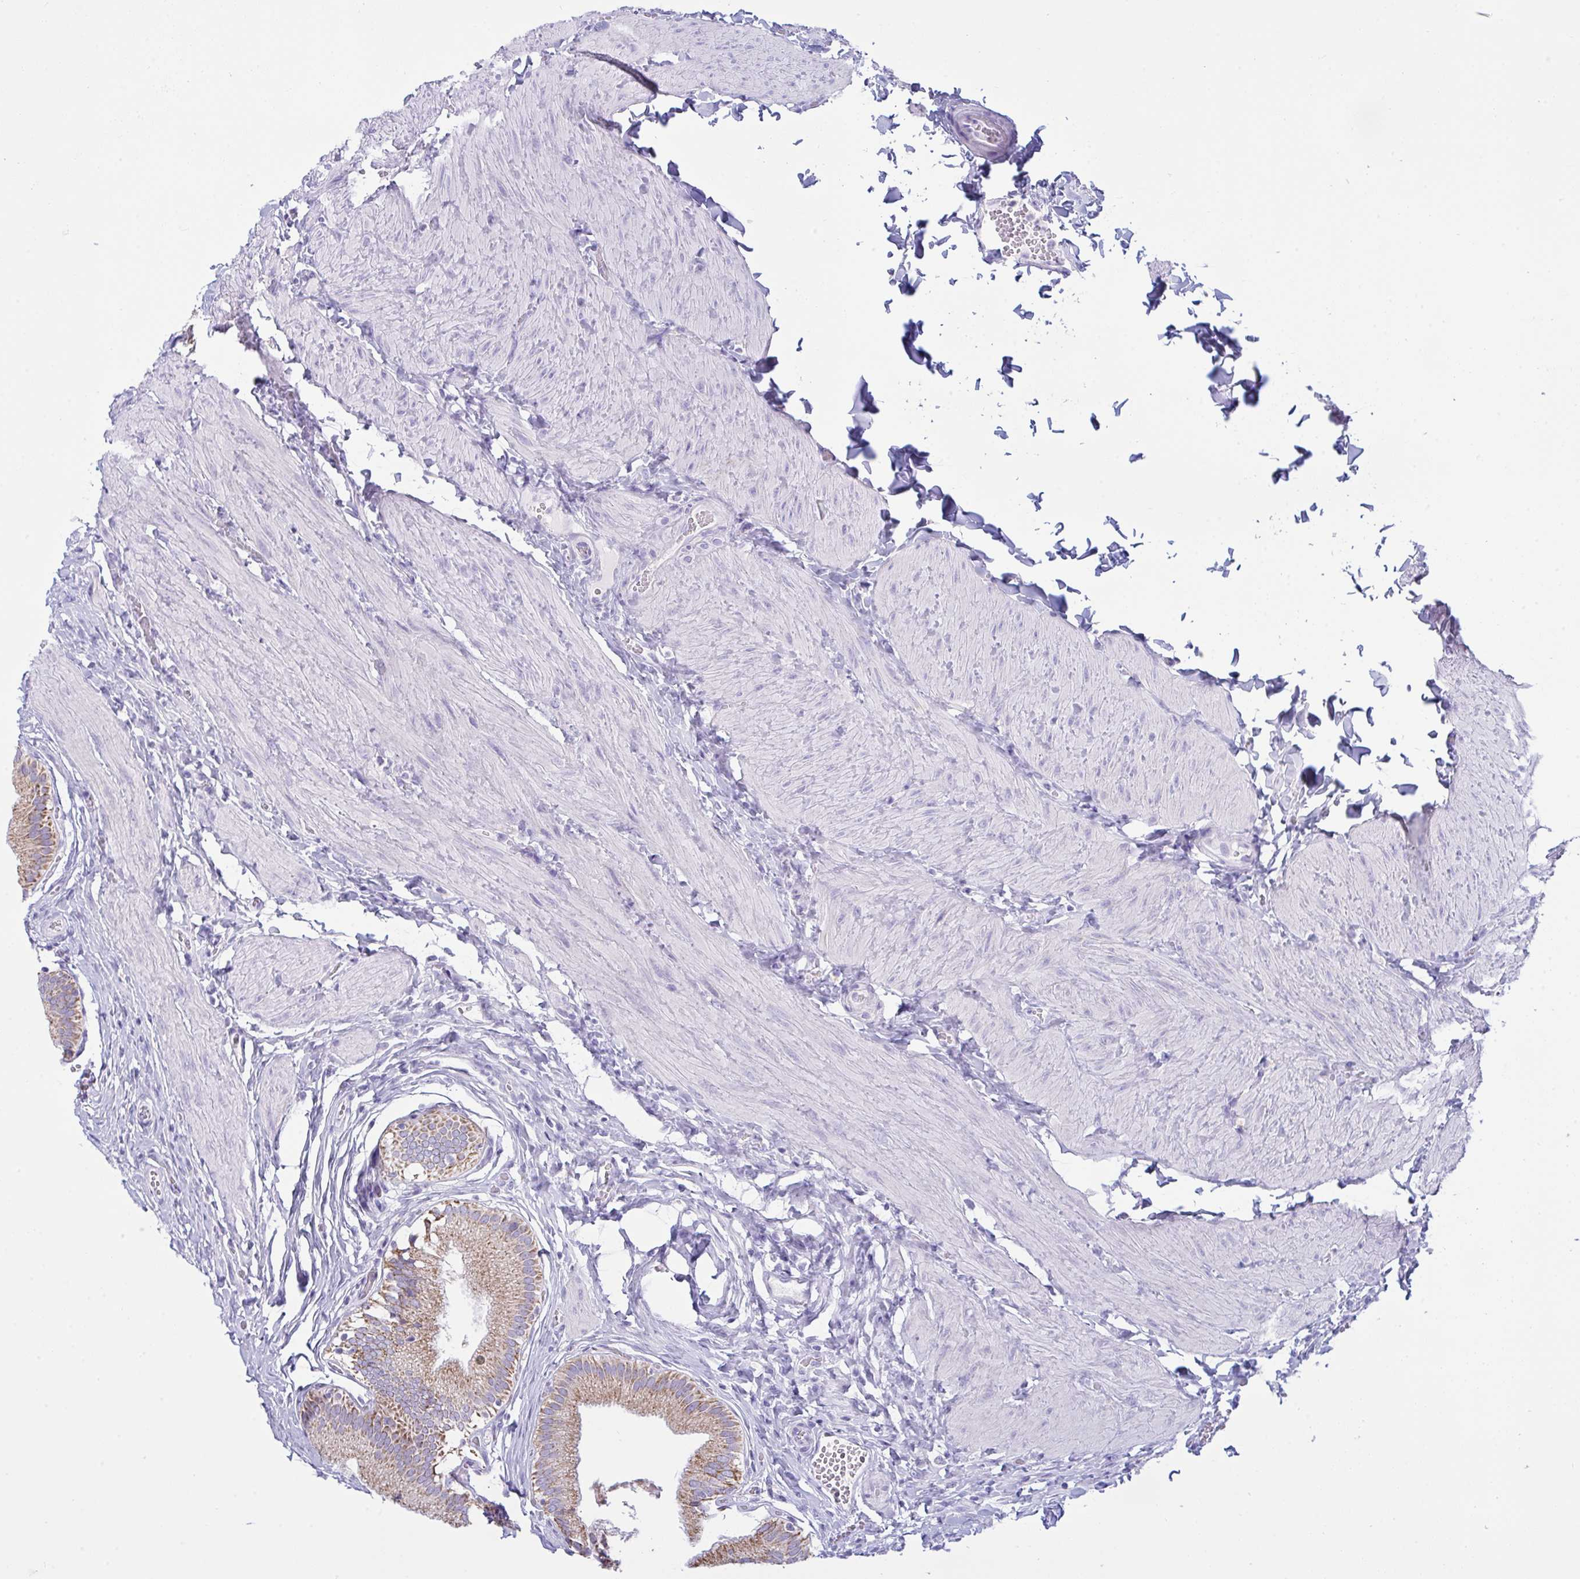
{"staining": {"intensity": "moderate", "quantity": ">75%", "location": "cytoplasmic/membranous"}, "tissue": "gallbladder", "cell_type": "Glandular cells", "image_type": "normal", "snomed": [{"axis": "morphology", "description": "Normal tissue, NOS"}, {"axis": "topography", "description": "Gallbladder"}, {"axis": "topography", "description": "Peripheral nerve tissue"}], "caption": "Gallbladder stained with a protein marker demonstrates moderate staining in glandular cells.", "gene": "BBS1", "patient": {"sex": "male", "age": 17}}